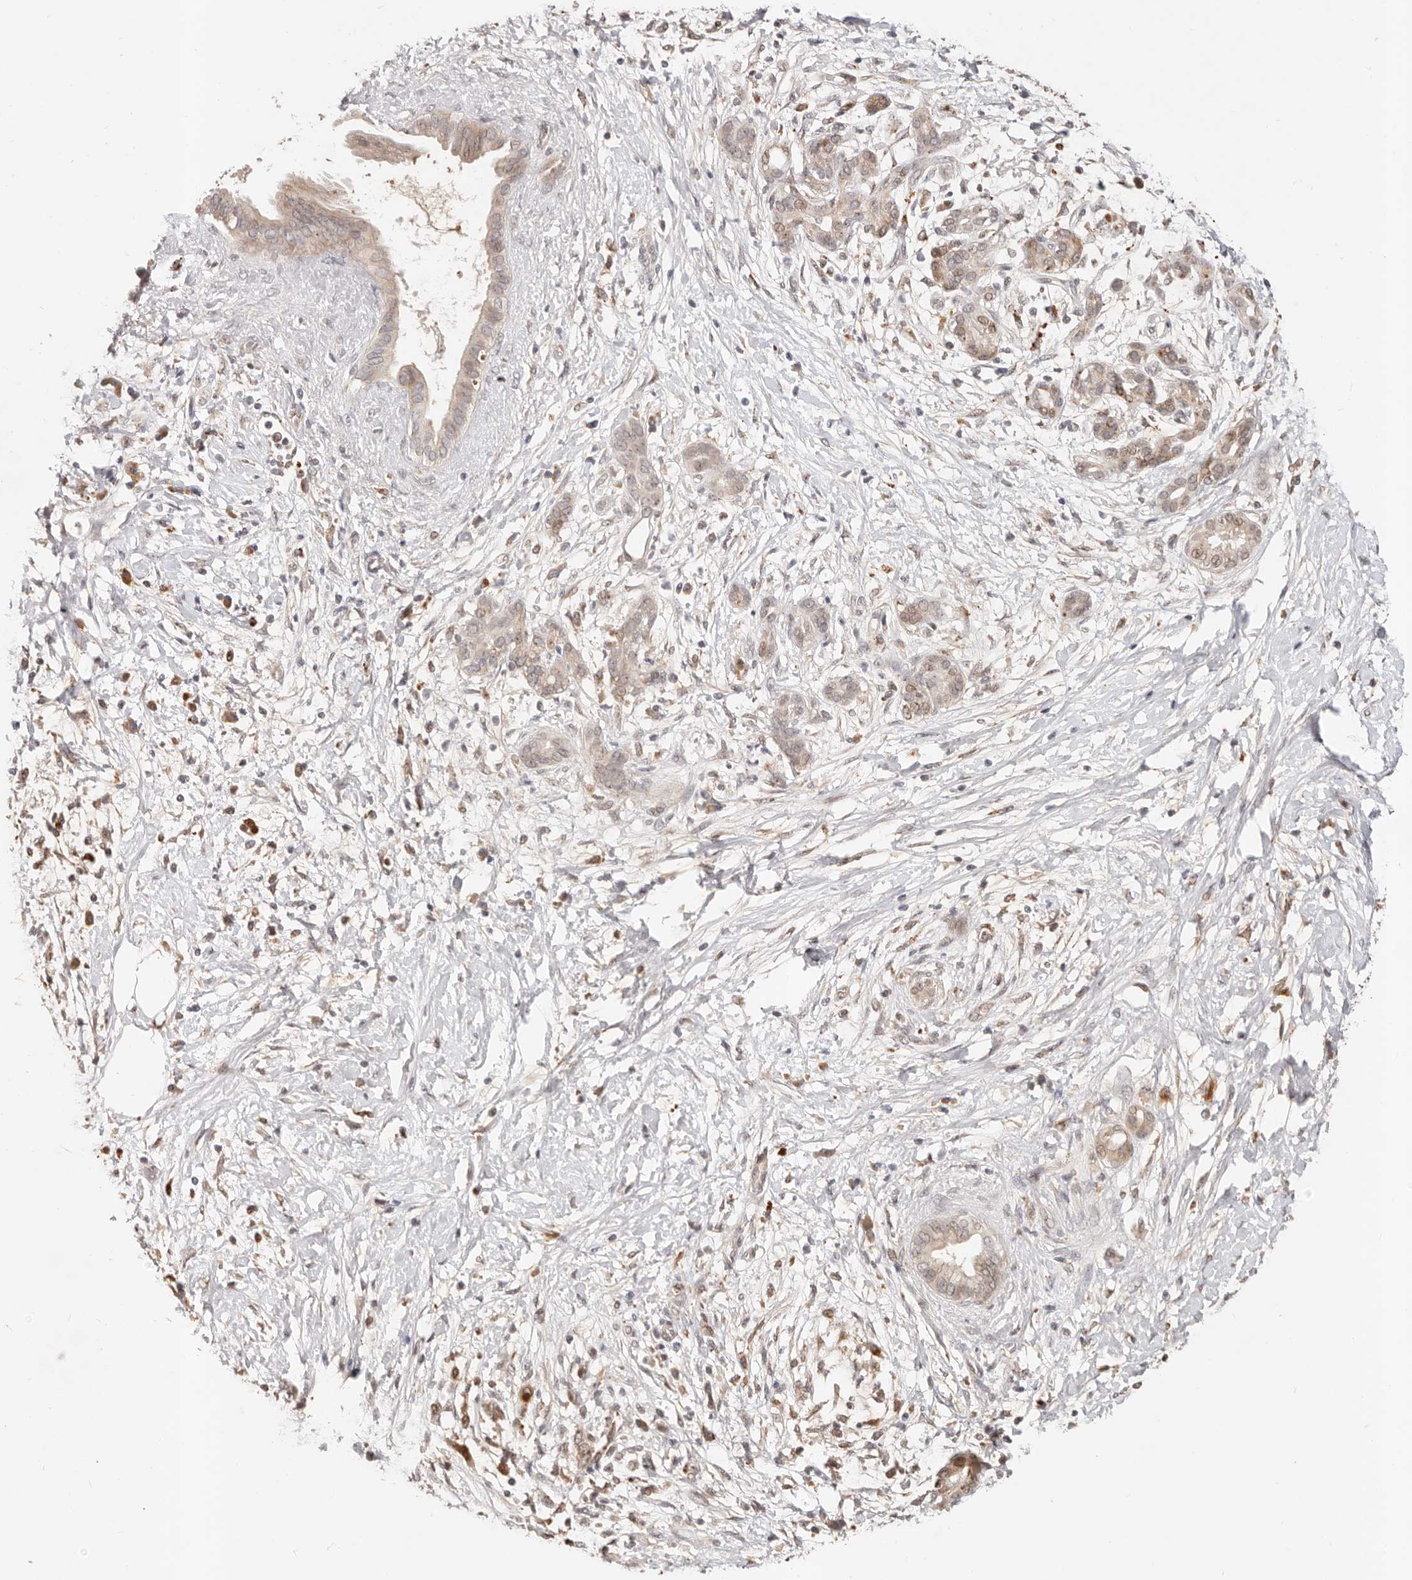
{"staining": {"intensity": "weak", "quantity": ">75%", "location": "cytoplasmic/membranous,nuclear"}, "tissue": "pancreatic cancer", "cell_type": "Tumor cells", "image_type": "cancer", "snomed": [{"axis": "morphology", "description": "Adenocarcinoma, NOS"}, {"axis": "topography", "description": "Pancreas"}], "caption": "Weak cytoplasmic/membranous and nuclear protein expression is present in approximately >75% of tumor cells in adenocarcinoma (pancreatic). The protein is shown in brown color, while the nuclei are stained blue.", "gene": "ZRANB1", "patient": {"sex": "male", "age": 58}}